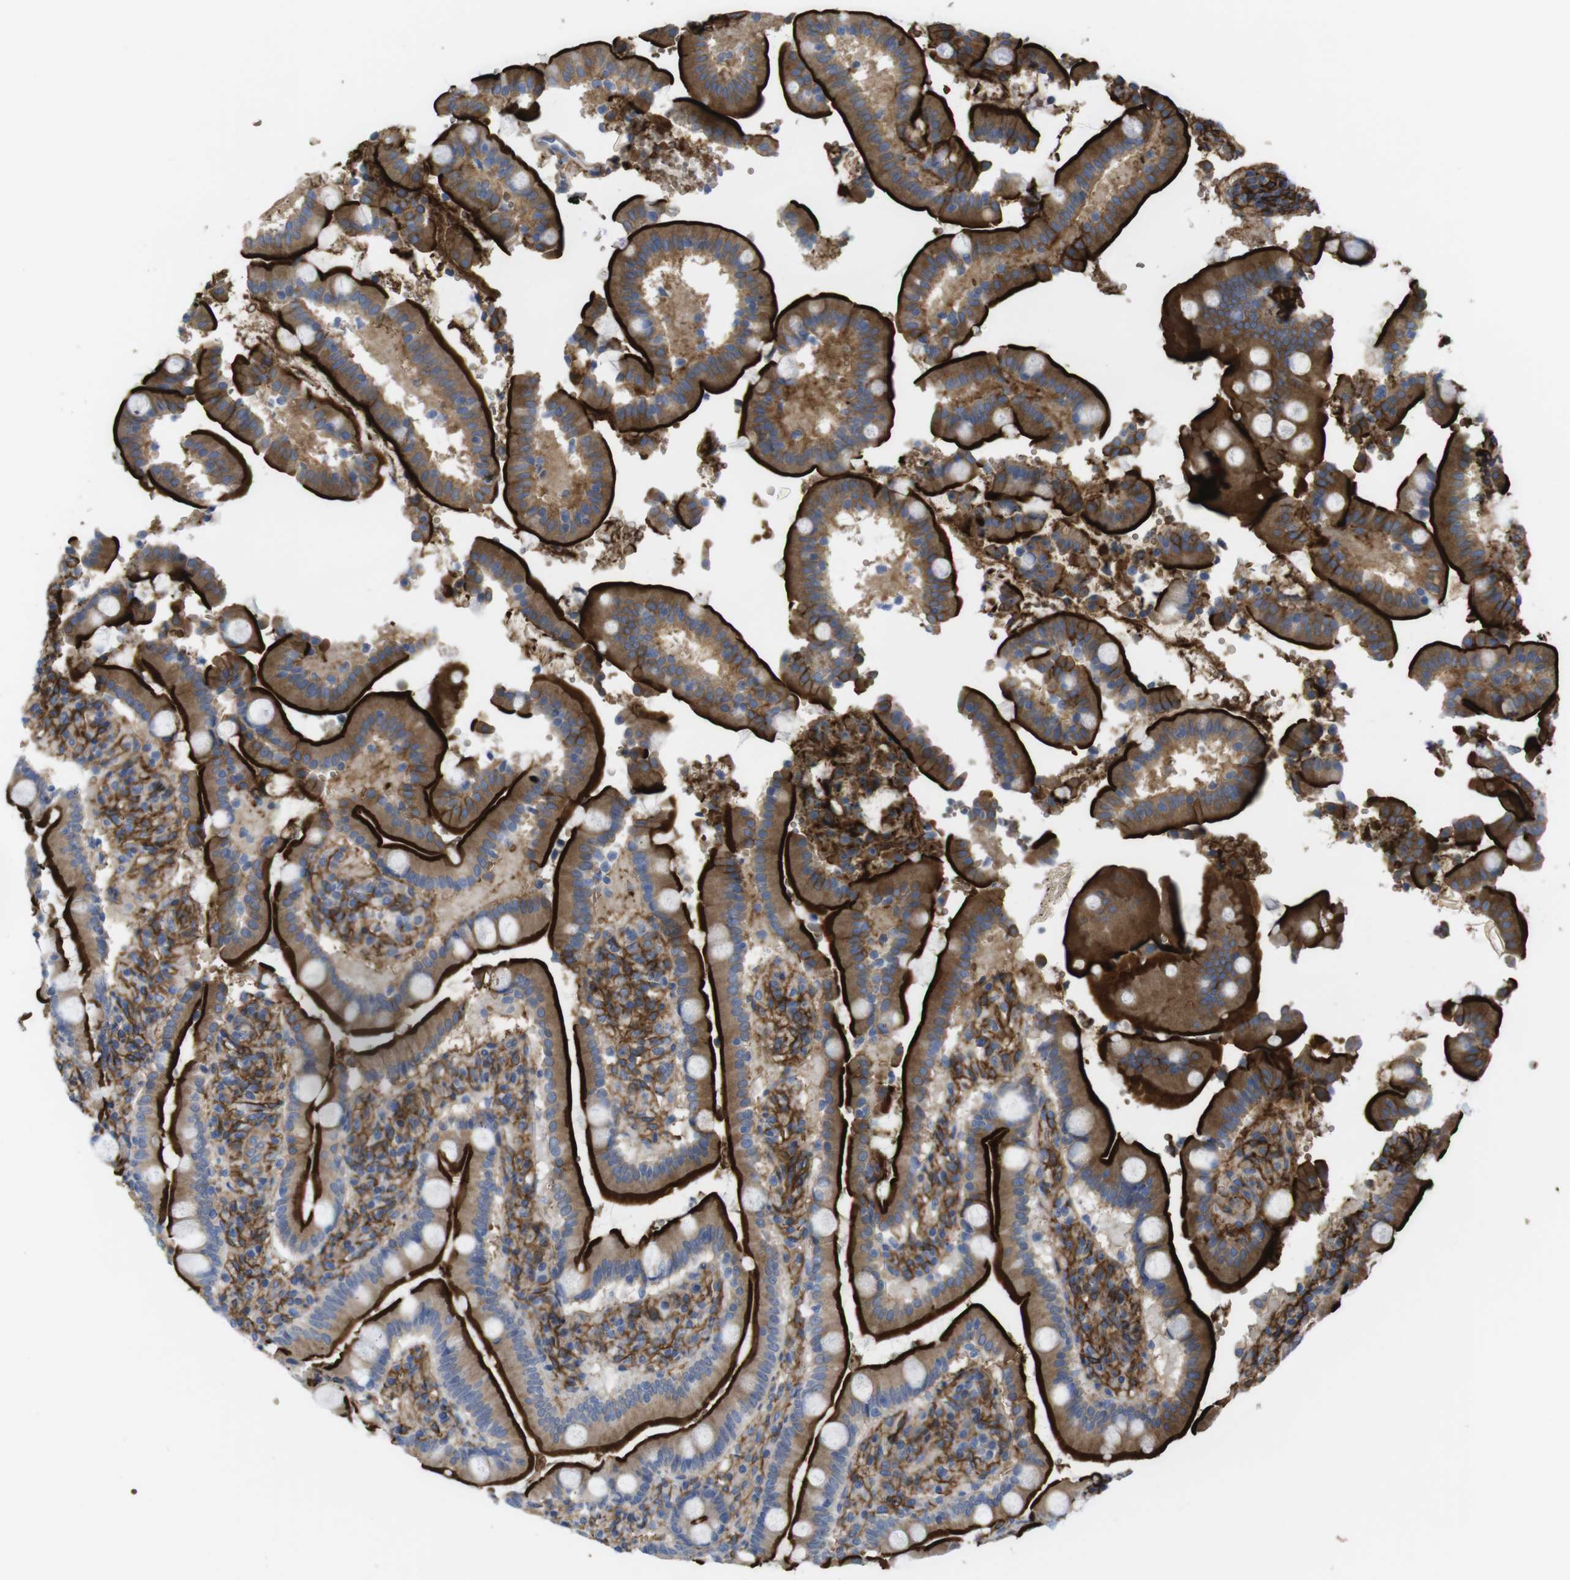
{"staining": {"intensity": "strong", "quantity": "25%-75%", "location": "cytoplasmic/membranous"}, "tissue": "duodenum", "cell_type": "Glandular cells", "image_type": "normal", "snomed": [{"axis": "morphology", "description": "Normal tissue, NOS"}, {"axis": "topography", "description": "Small intestine, NOS"}], "caption": "Normal duodenum was stained to show a protein in brown. There is high levels of strong cytoplasmic/membranous positivity in approximately 25%-75% of glandular cells. Using DAB (brown) and hematoxylin (blue) stains, captured at high magnification using brightfield microscopy.", "gene": "CYBRD1", "patient": {"sex": "female", "age": 71}}